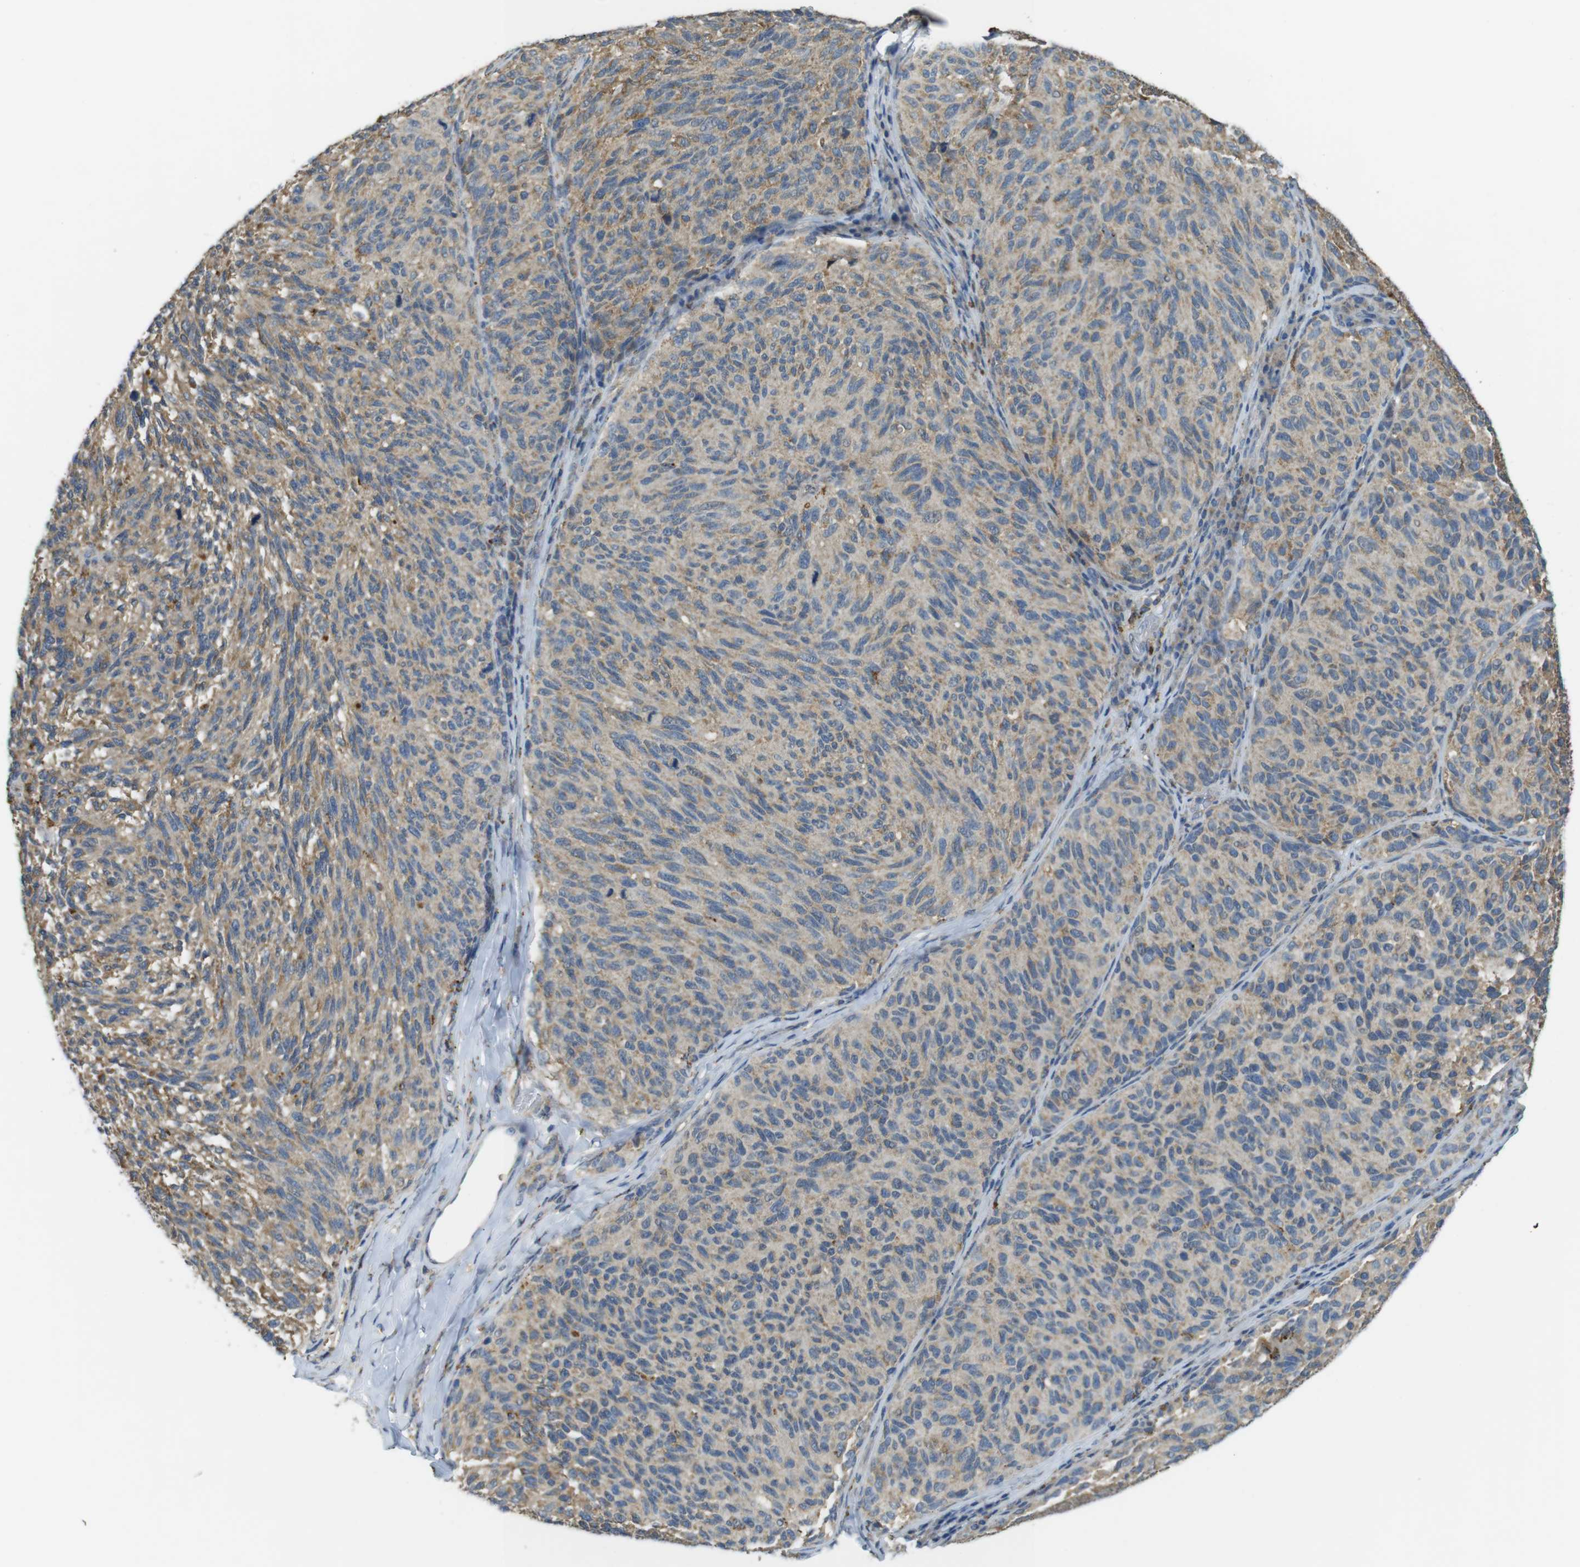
{"staining": {"intensity": "weak", "quantity": ">75%", "location": "cytoplasmic/membranous"}, "tissue": "melanoma", "cell_type": "Tumor cells", "image_type": "cancer", "snomed": [{"axis": "morphology", "description": "Malignant melanoma, NOS"}, {"axis": "topography", "description": "Skin"}], "caption": "DAB (3,3'-diaminobenzidine) immunohistochemical staining of human melanoma exhibits weak cytoplasmic/membranous protein positivity in about >75% of tumor cells.", "gene": "BRI3BP", "patient": {"sex": "female", "age": 73}}